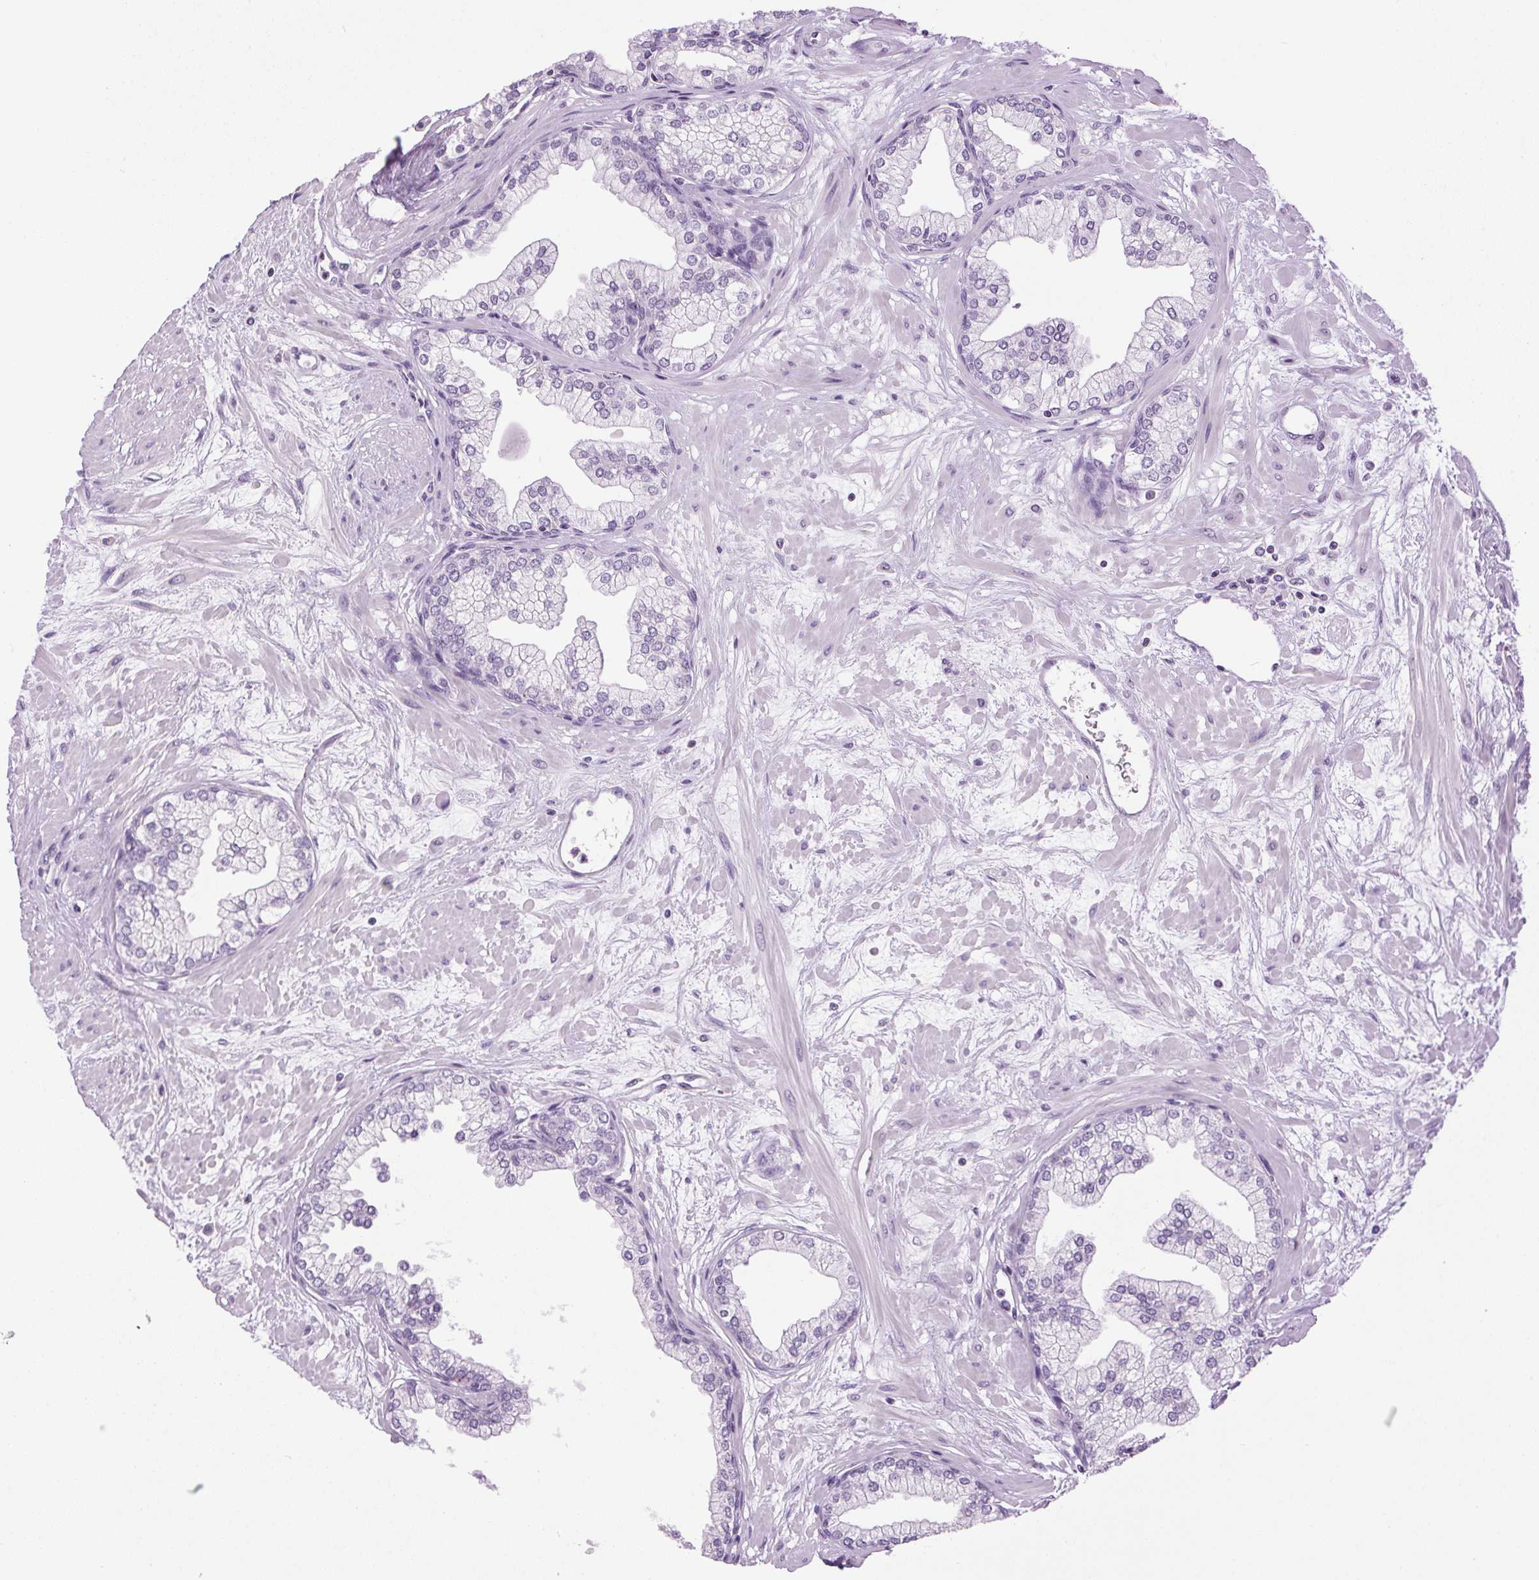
{"staining": {"intensity": "negative", "quantity": "none", "location": "none"}, "tissue": "prostate", "cell_type": "Glandular cells", "image_type": "normal", "snomed": [{"axis": "morphology", "description": "Normal tissue, NOS"}, {"axis": "topography", "description": "Prostate"}, {"axis": "topography", "description": "Peripheral nerve tissue"}], "caption": "Immunohistochemical staining of normal prostate reveals no significant positivity in glandular cells.", "gene": "TMEM88B", "patient": {"sex": "male", "age": 61}}